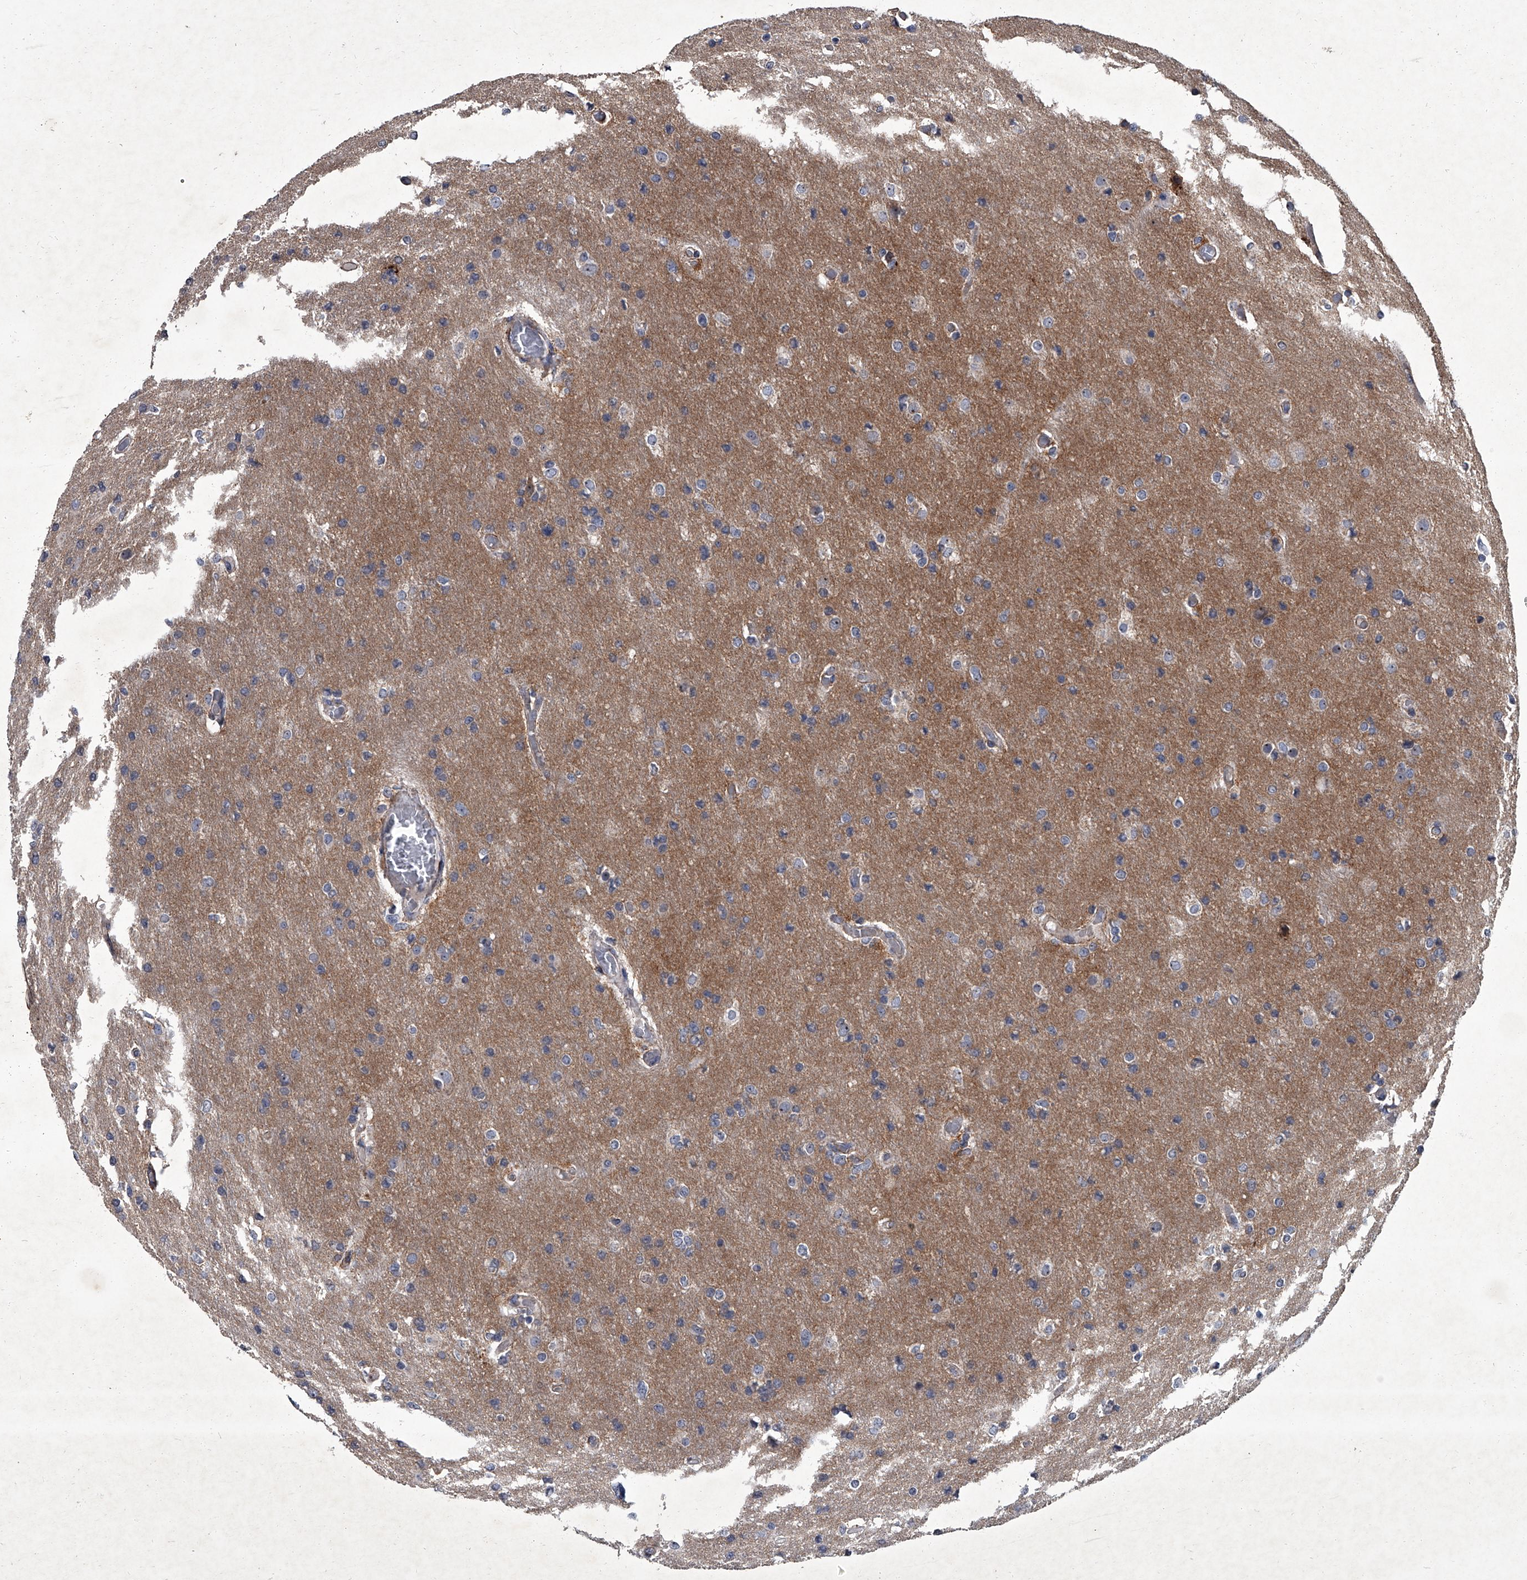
{"staining": {"intensity": "weak", "quantity": "<25%", "location": "cytoplasmic/membranous"}, "tissue": "glioma", "cell_type": "Tumor cells", "image_type": "cancer", "snomed": [{"axis": "morphology", "description": "Glioma, malignant, High grade"}, {"axis": "topography", "description": "Cerebral cortex"}], "caption": "This is a micrograph of IHC staining of glioma, which shows no expression in tumor cells. (DAB immunohistochemistry visualized using brightfield microscopy, high magnification).", "gene": "SIRT4", "patient": {"sex": "female", "age": 36}}